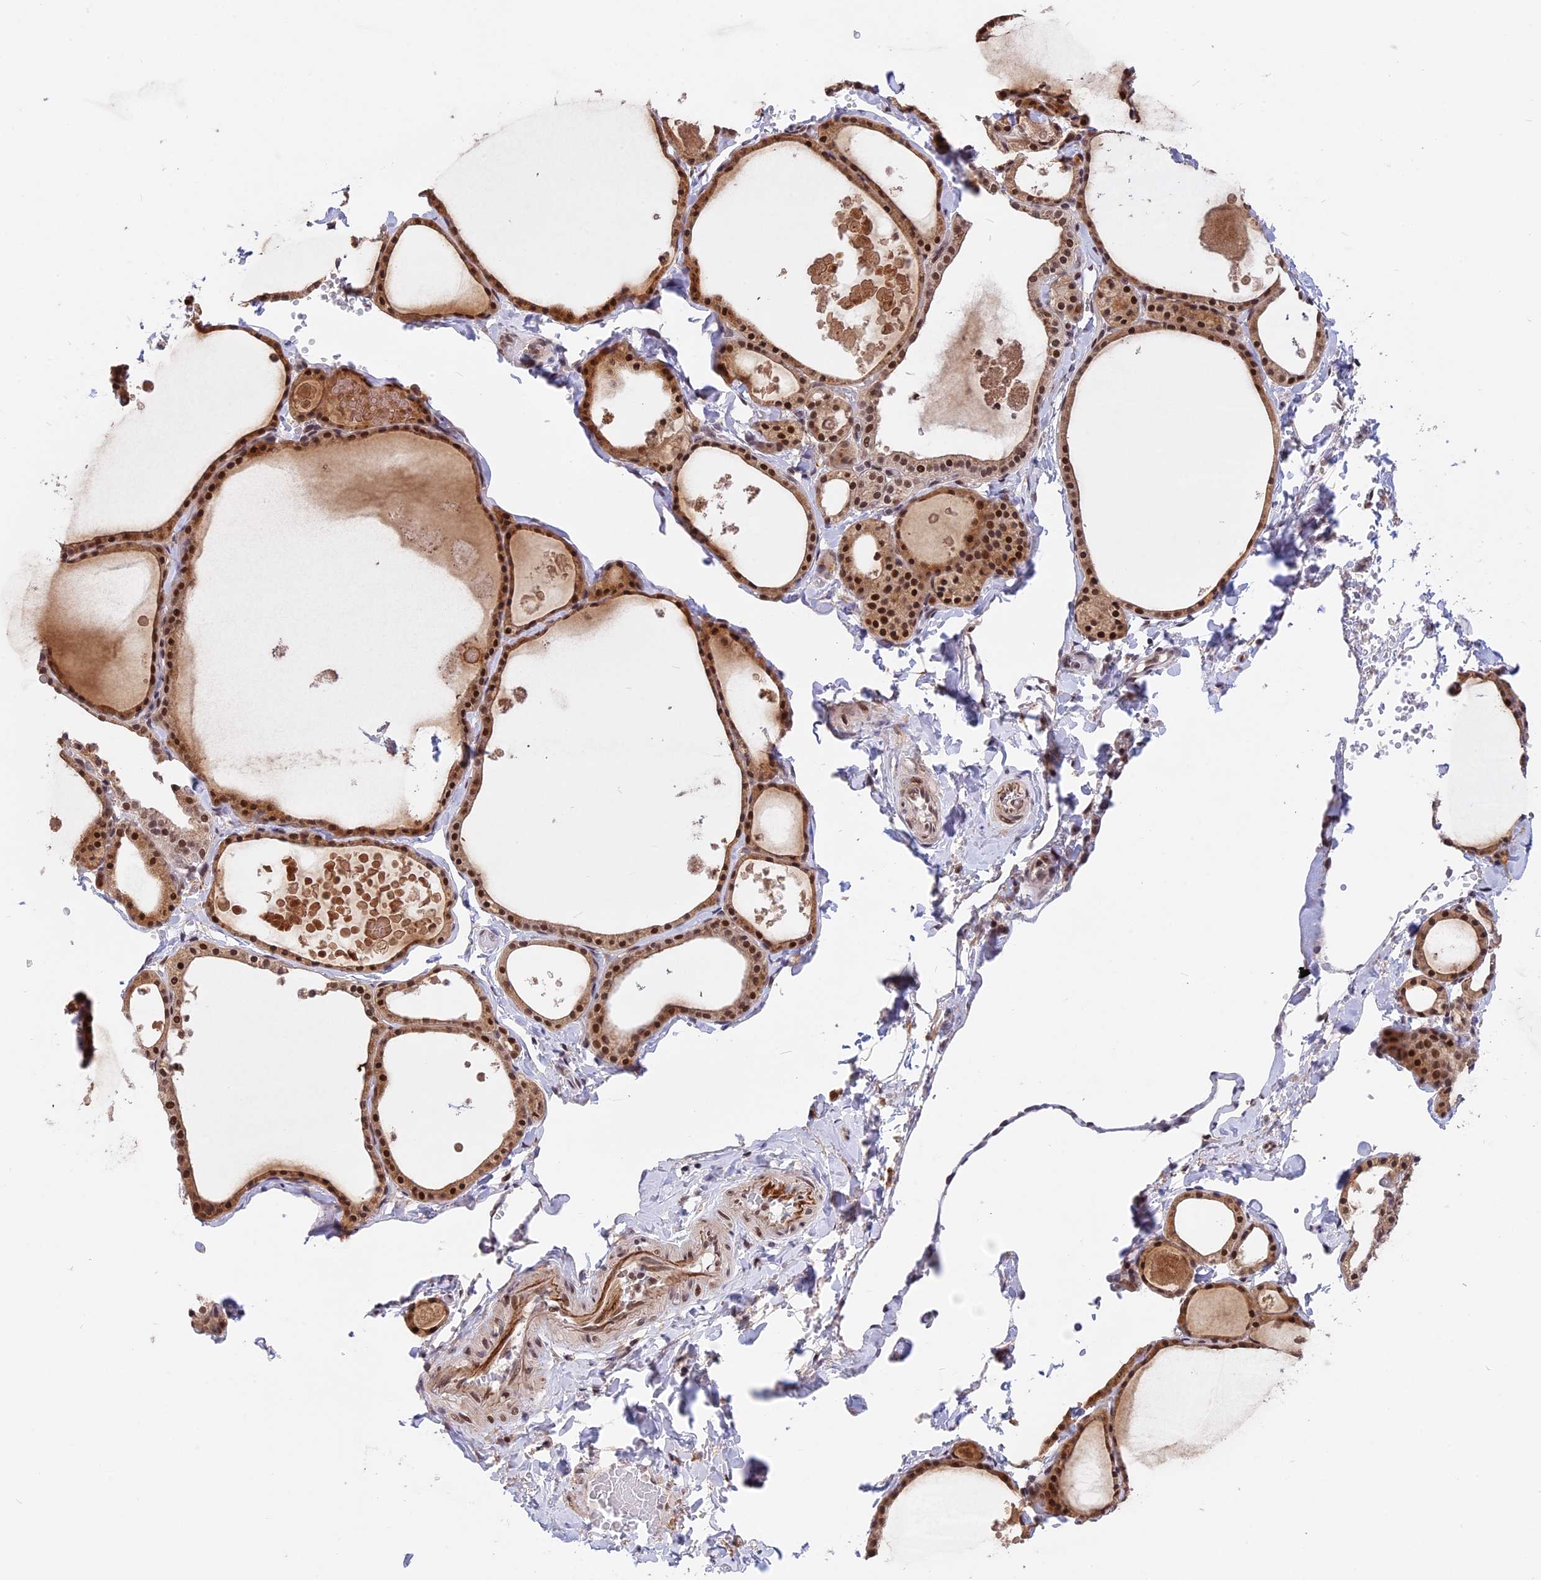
{"staining": {"intensity": "moderate", "quantity": ">75%", "location": "nuclear"}, "tissue": "thyroid gland", "cell_type": "Glandular cells", "image_type": "normal", "snomed": [{"axis": "morphology", "description": "Normal tissue, NOS"}, {"axis": "topography", "description": "Thyroid gland"}], "caption": "There is medium levels of moderate nuclear staining in glandular cells of normal thyroid gland, as demonstrated by immunohistochemical staining (brown color).", "gene": "POLR2C", "patient": {"sex": "male", "age": 56}}